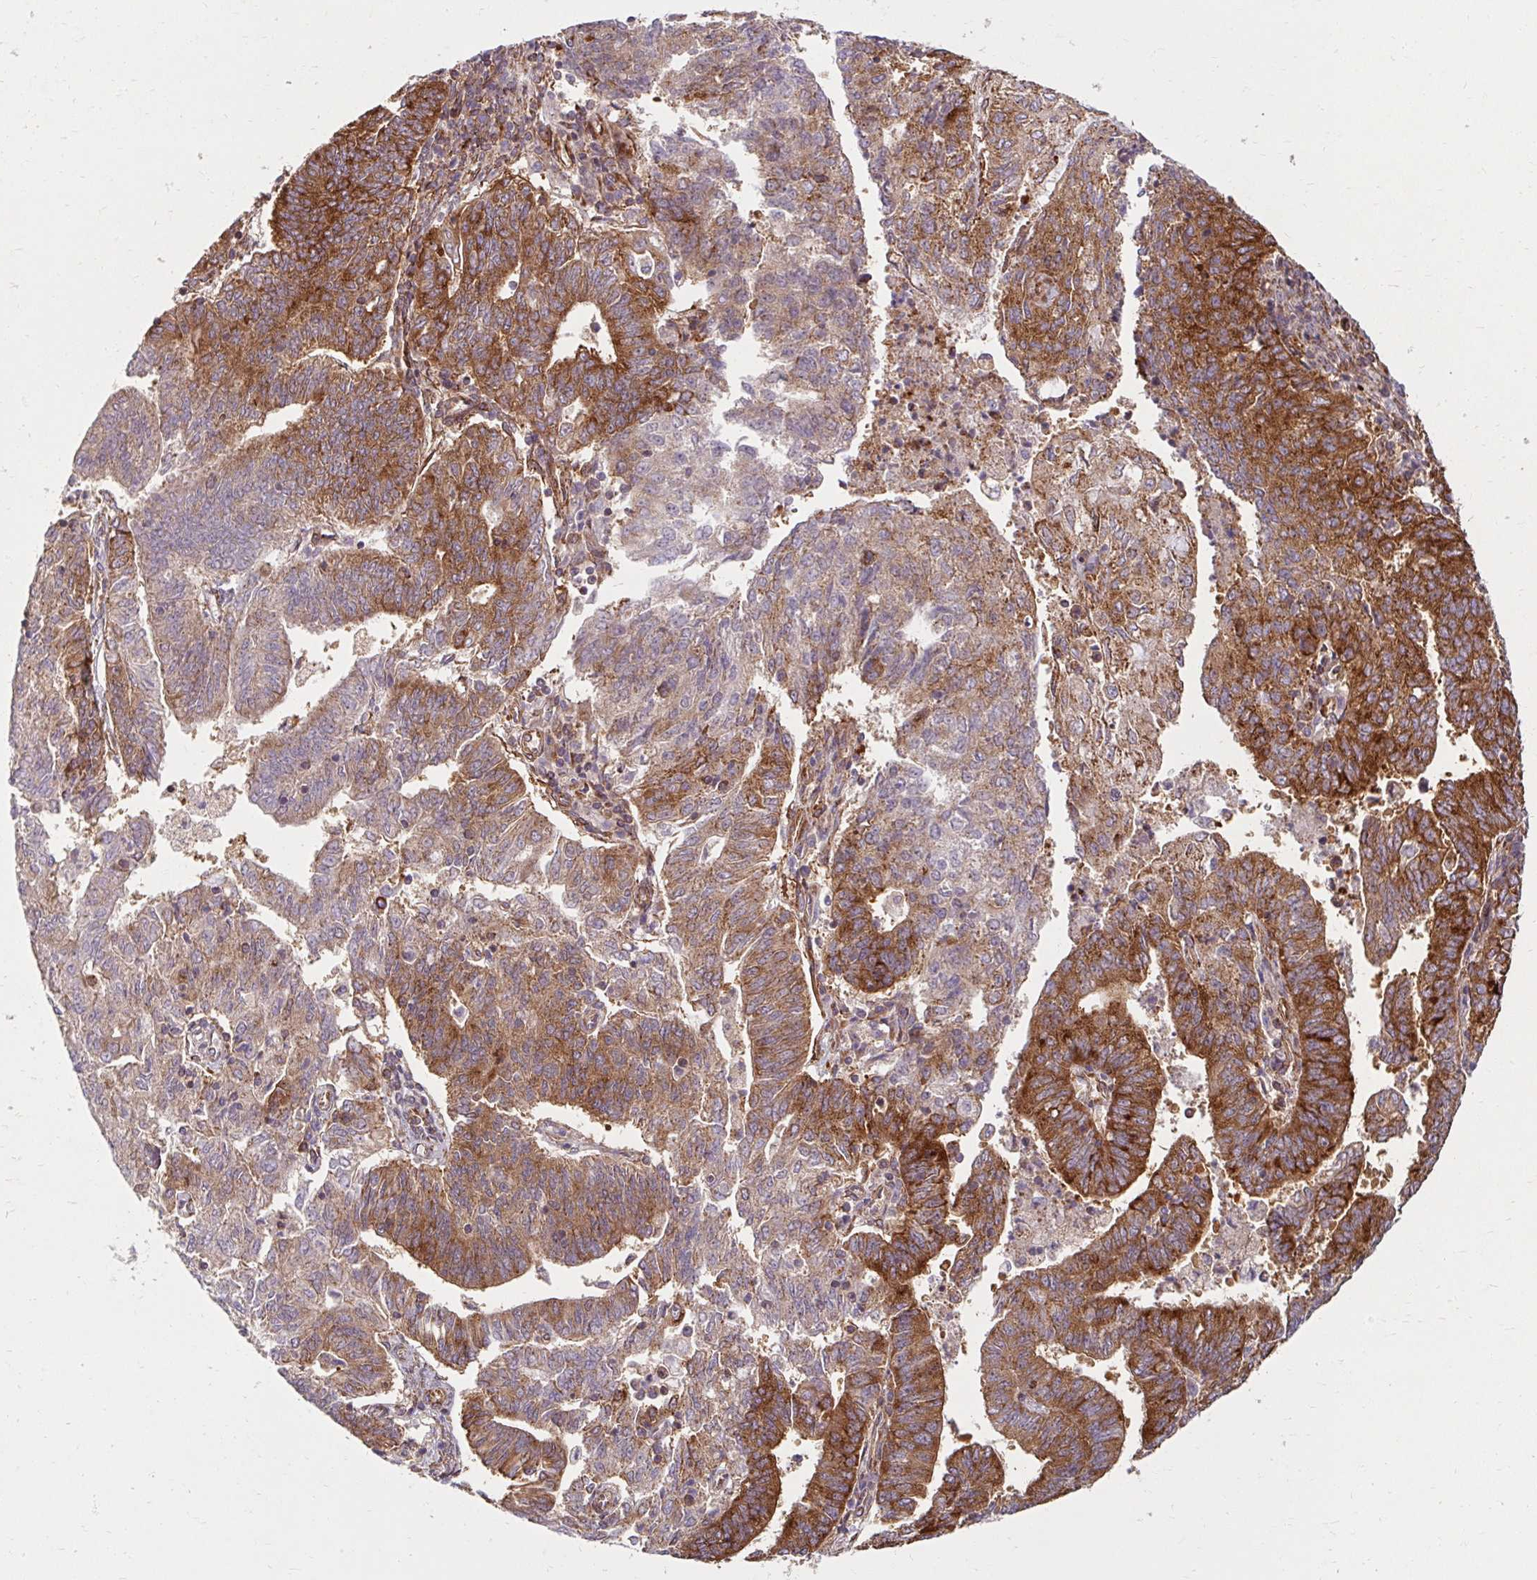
{"staining": {"intensity": "strong", "quantity": ">75%", "location": "cytoplasmic/membranous"}, "tissue": "endometrial cancer", "cell_type": "Tumor cells", "image_type": "cancer", "snomed": [{"axis": "morphology", "description": "Adenocarcinoma, NOS"}, {"axis": "topography", "description": "Endometrium"}], "caption": "Endometrial cancer (adenocarcinoma) stained with a protein marker demonstrates strong staining in tumor cells.", "gene": "BTF3", "patient": {"sex": "female", "age": 82}}